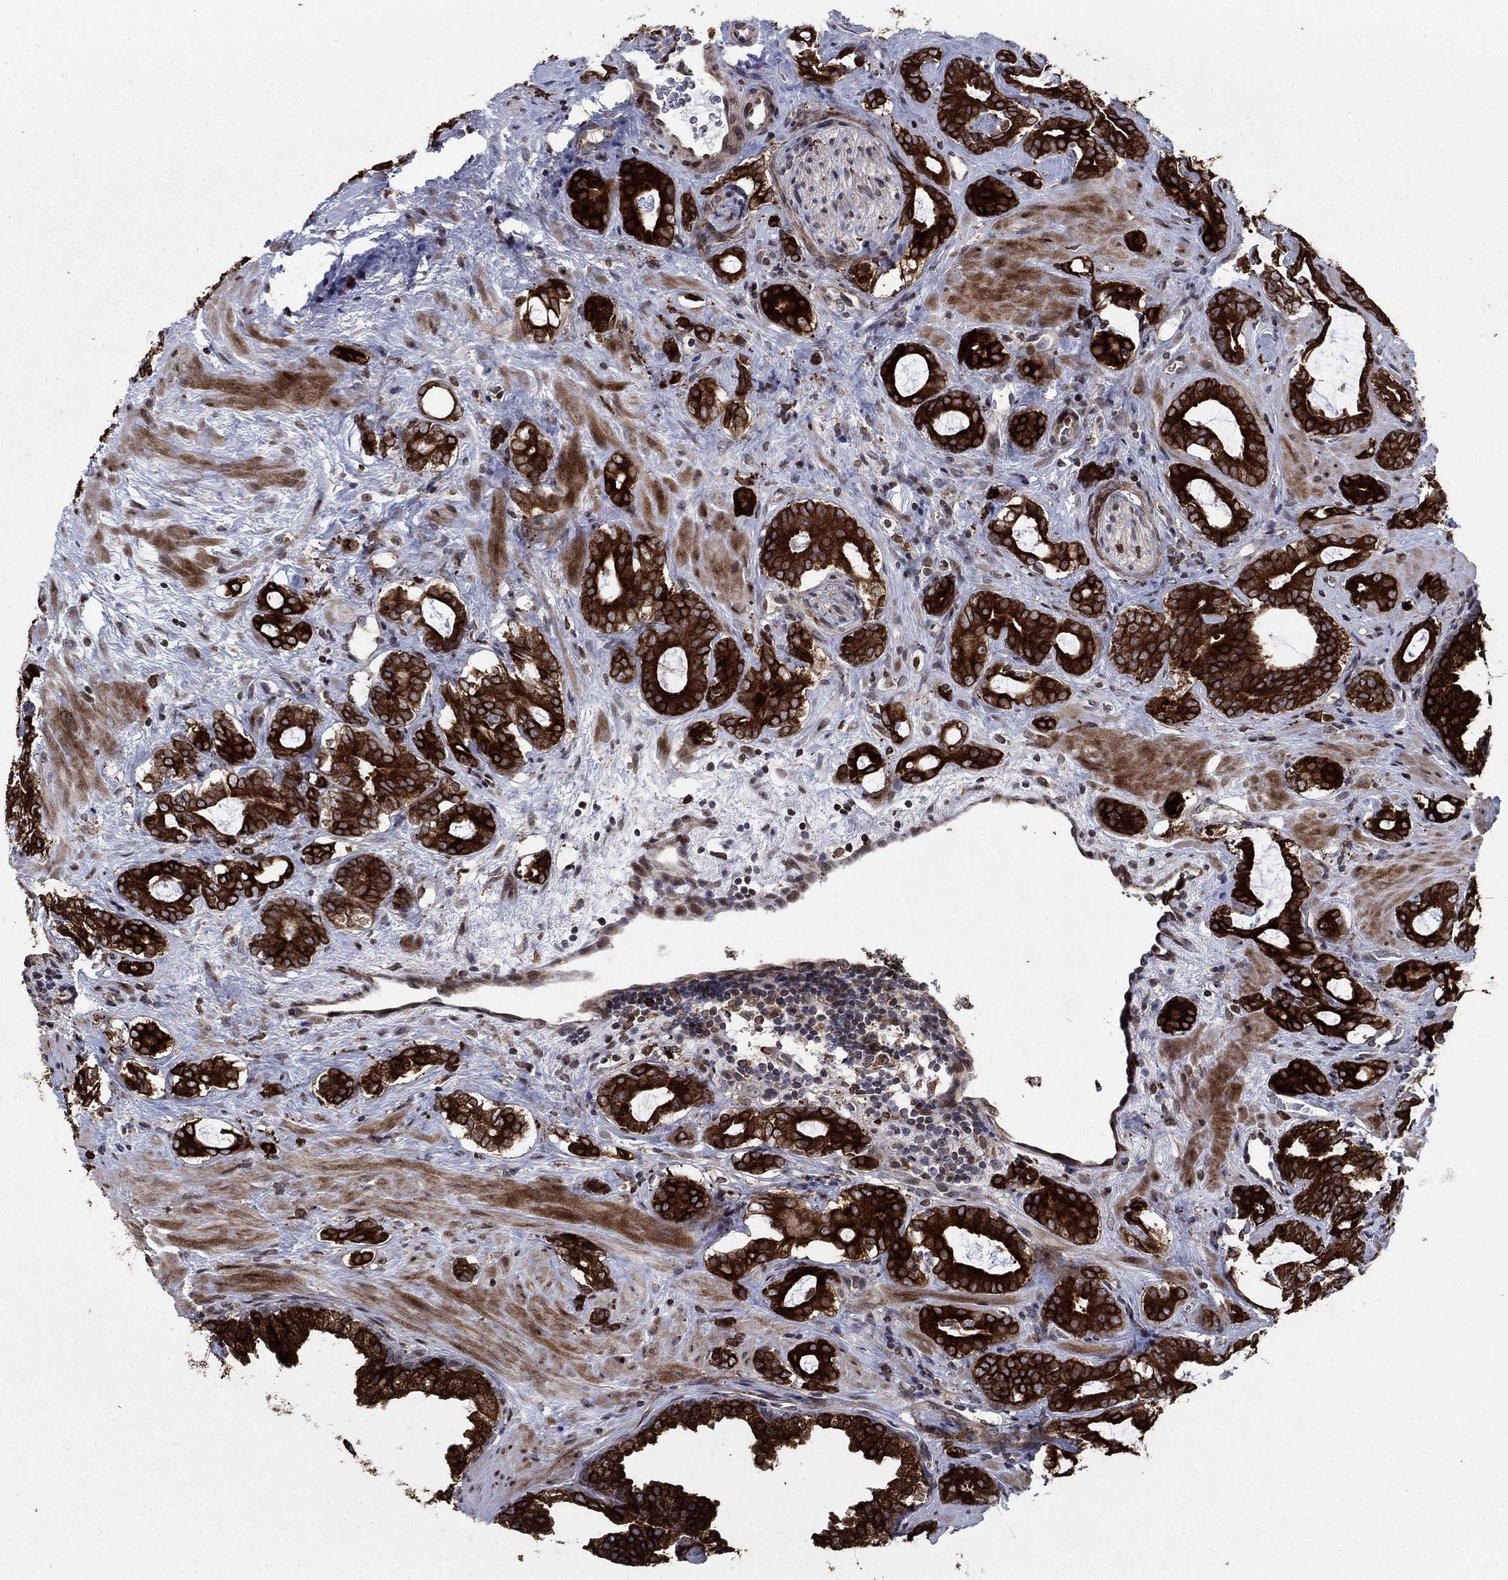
{"staining": {"intensity": "strong", "quantity": ">75%", "location": "cytoplasmic/membranous"}, "tissue": "prostate cancer", "cell_type": "Tumor cells", "image_type": "cancer", "snomed": [{"axis": "morphology", "description": "Adenocarcinoma, NOS"}, {"axis": "topography", "description": "Prostate"}], "caption": "This histopathology image displays IHC staining of prostate cancer (adenocarcinoma), with high strong cytoplasmic/membranous expression in approximately >75% of tumor cells.", "gene": "DHRS7", "patient": {"sex": "male", "age": 55}}